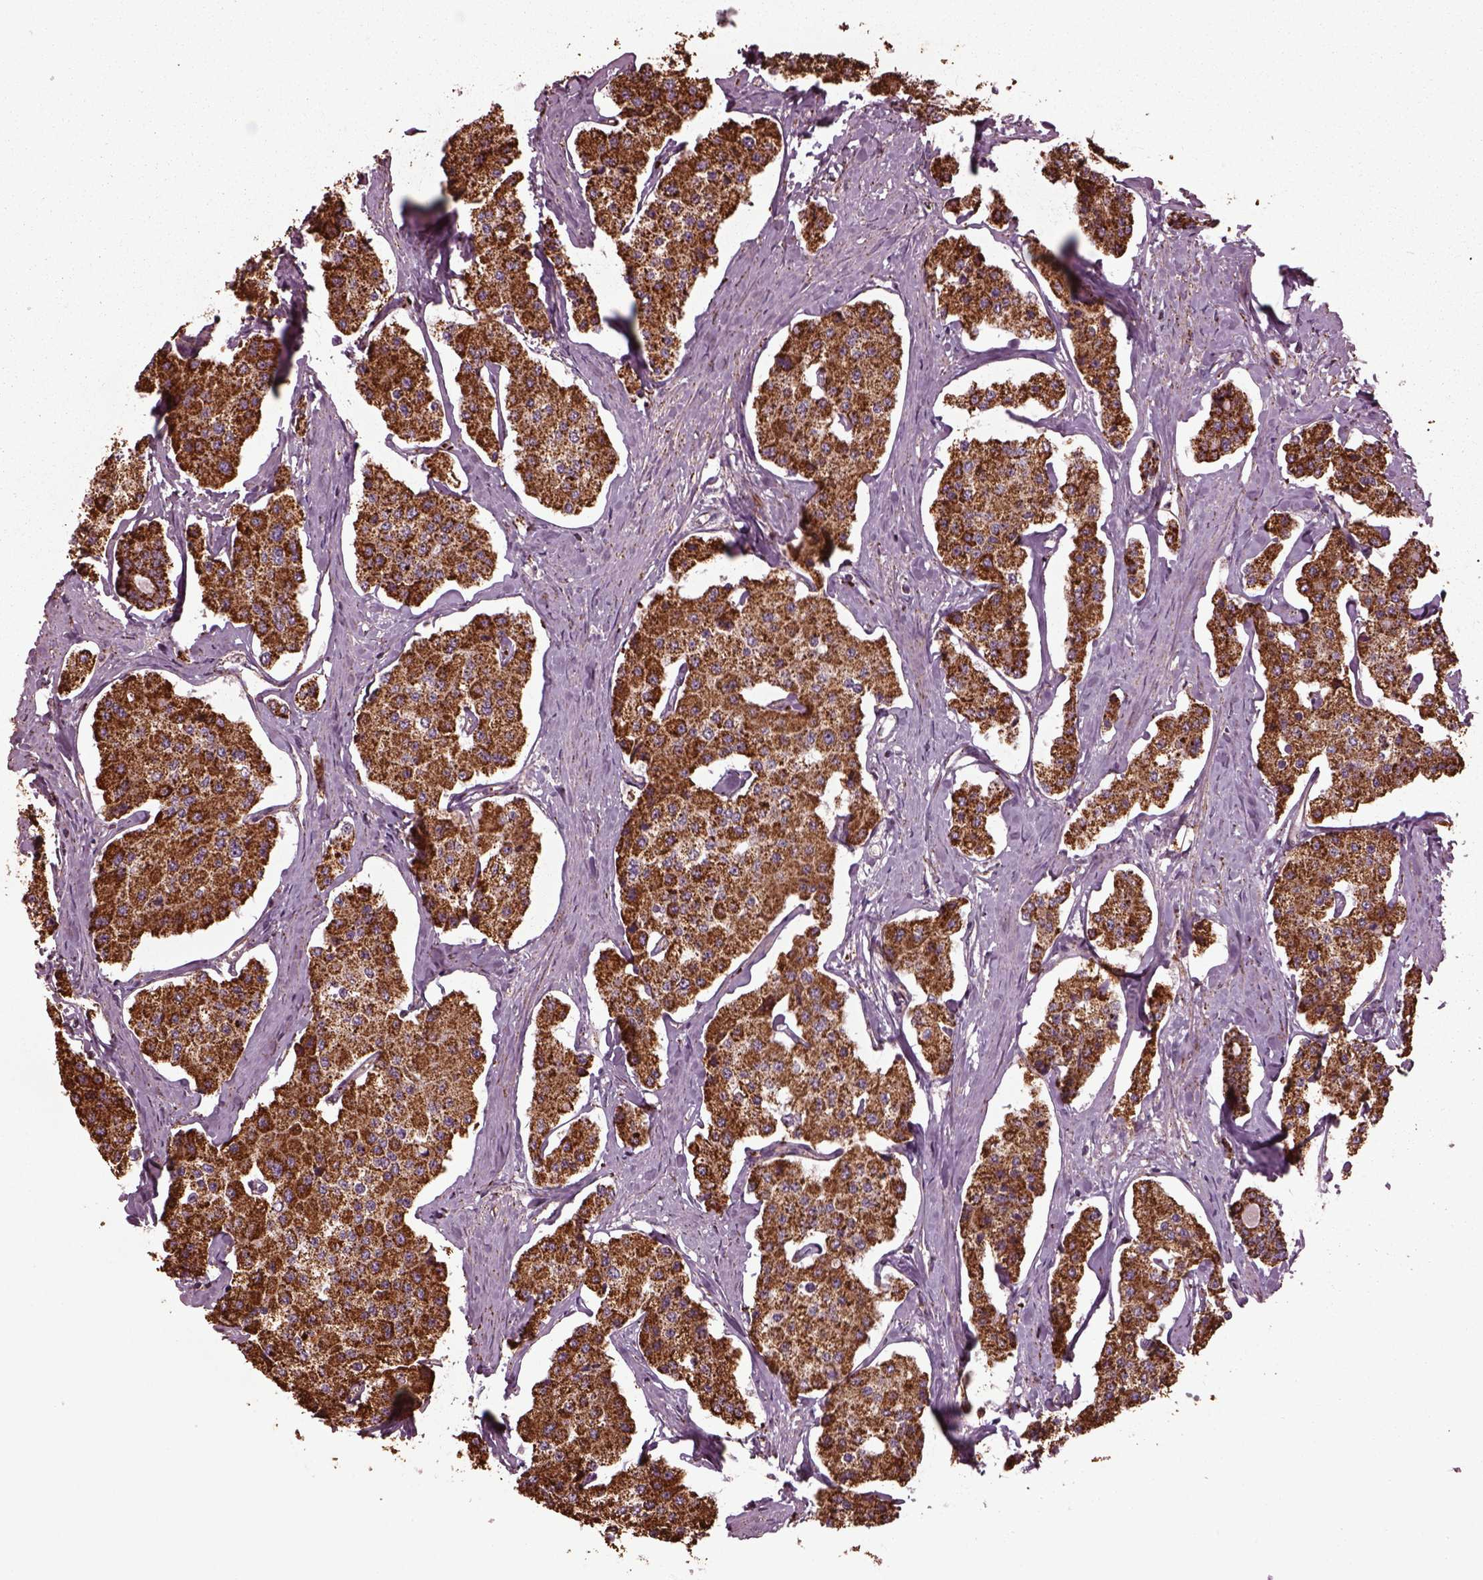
{"staining": {"intensity": "moderate", "quantity": ">75%", "location": "cytoplasmic/membranous"}, "tissue": "carcinoid", "cell_type": "Tumor cells", "image_type": "cancer", "snomed": [{"axis": "morphology", "description": "Carcinoid, malignant, NOS"}, {"axis": "topography", "description": "Small intestine"}], "caption": "Carcinoid stained for a protein (brown) reveals moderate cytoplasmic/membranous positive expression in approximately >75% of tumor cells.", "gene": "TMEM254", "patient": {"sex": "female", "age": 65}}